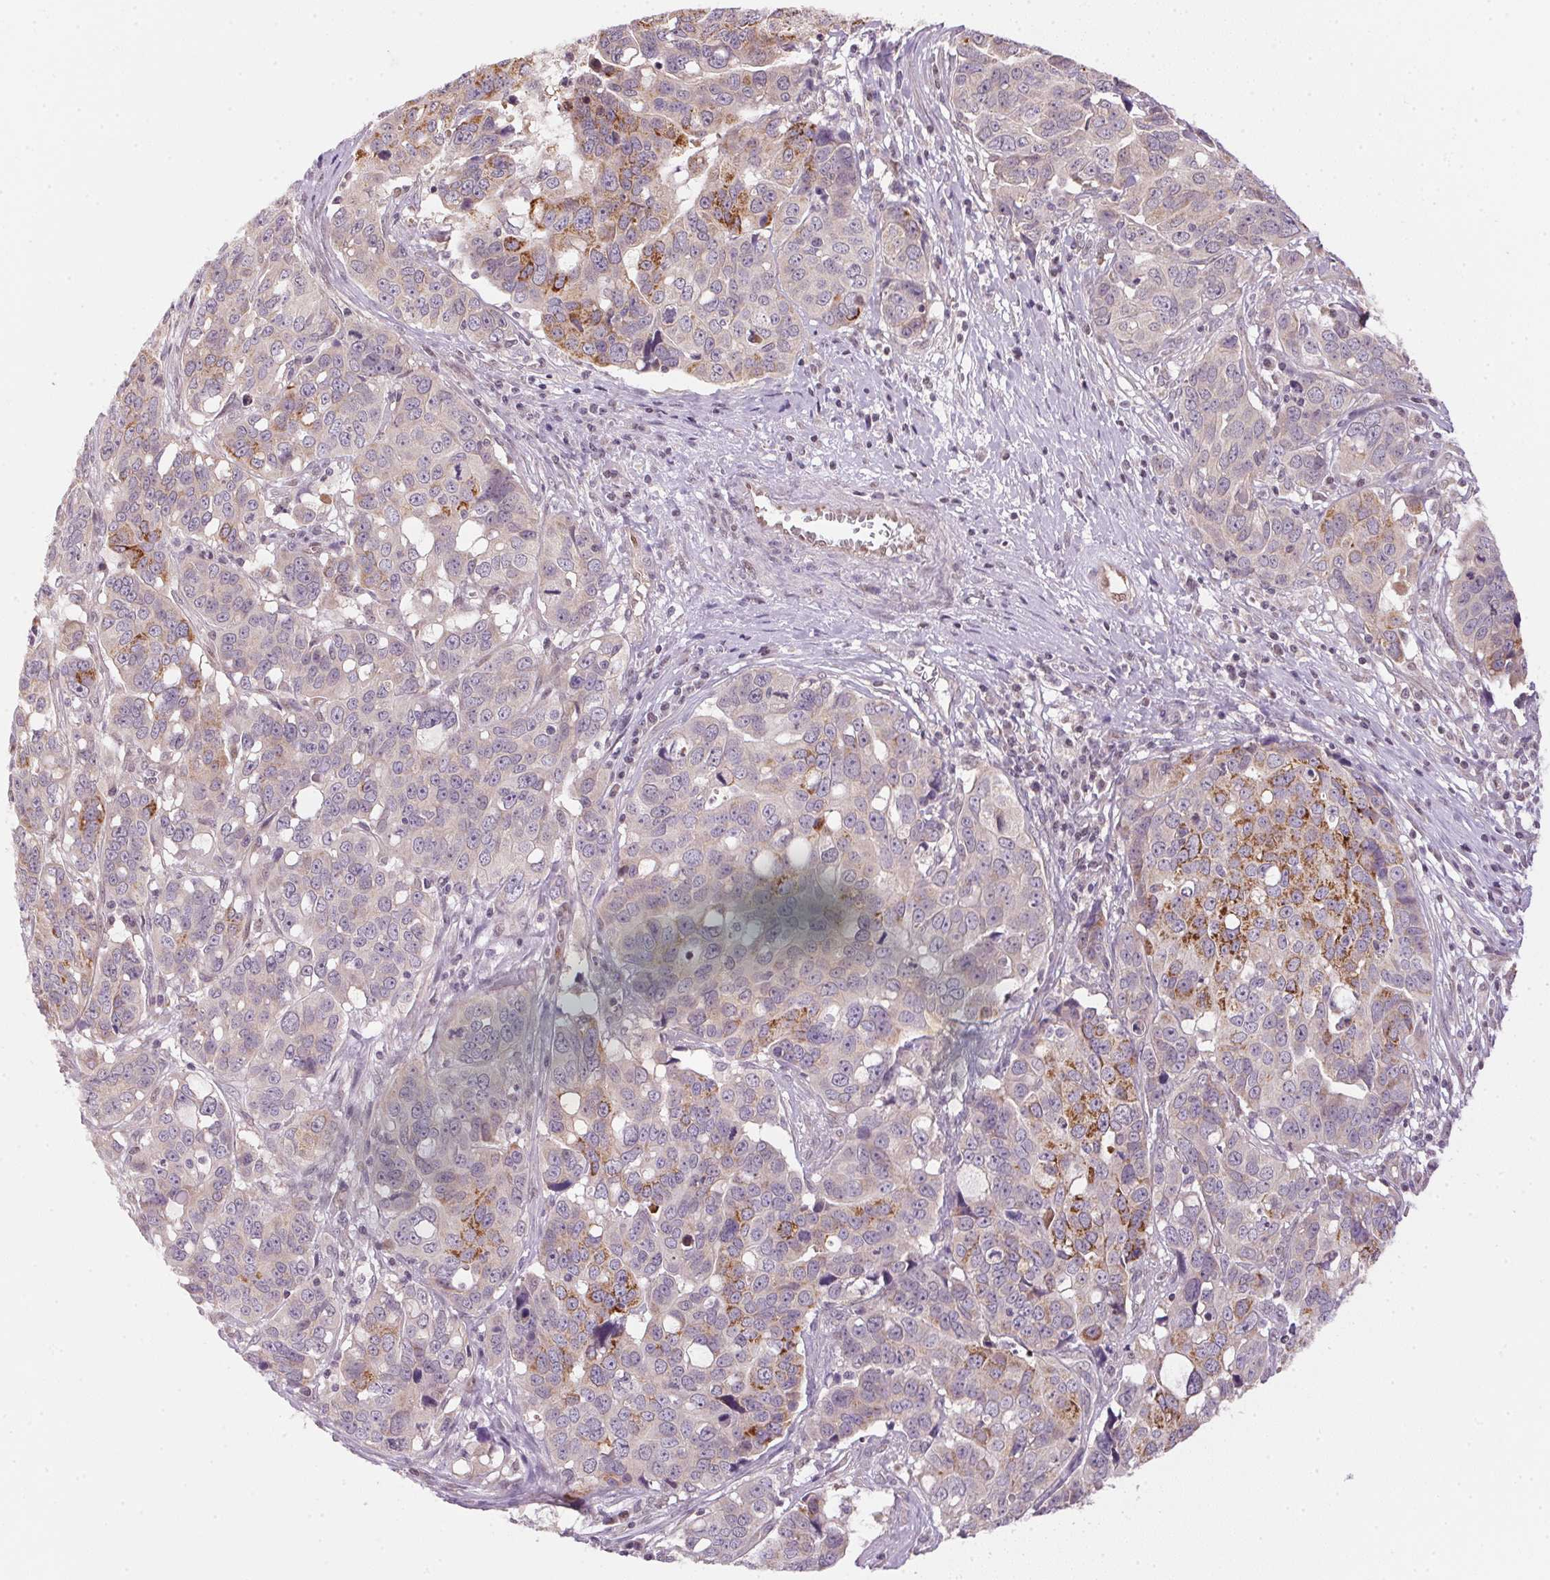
{"staining": {"intensity": "moderate", "quantity": "<25%", "location": "cytoplasmic/membranous"}, "tissue": "ovarian cancer", "cell_type": "Tumor cells", "image_type": "cancer", "snomed": [{"axis": "morphology", "description": "Carcinoma, endometroid"}, {"axis": "topography", "description": "Ovary"}], "caption": "Human endometroid carcinoma (ovarian) stained for a protein (brown) exhibits moderate cytoplasmic/membranous positive expression in about <25% of tumor cells.", "gene": "SC5D", "patient": {"sex": "female", "age": 78}}